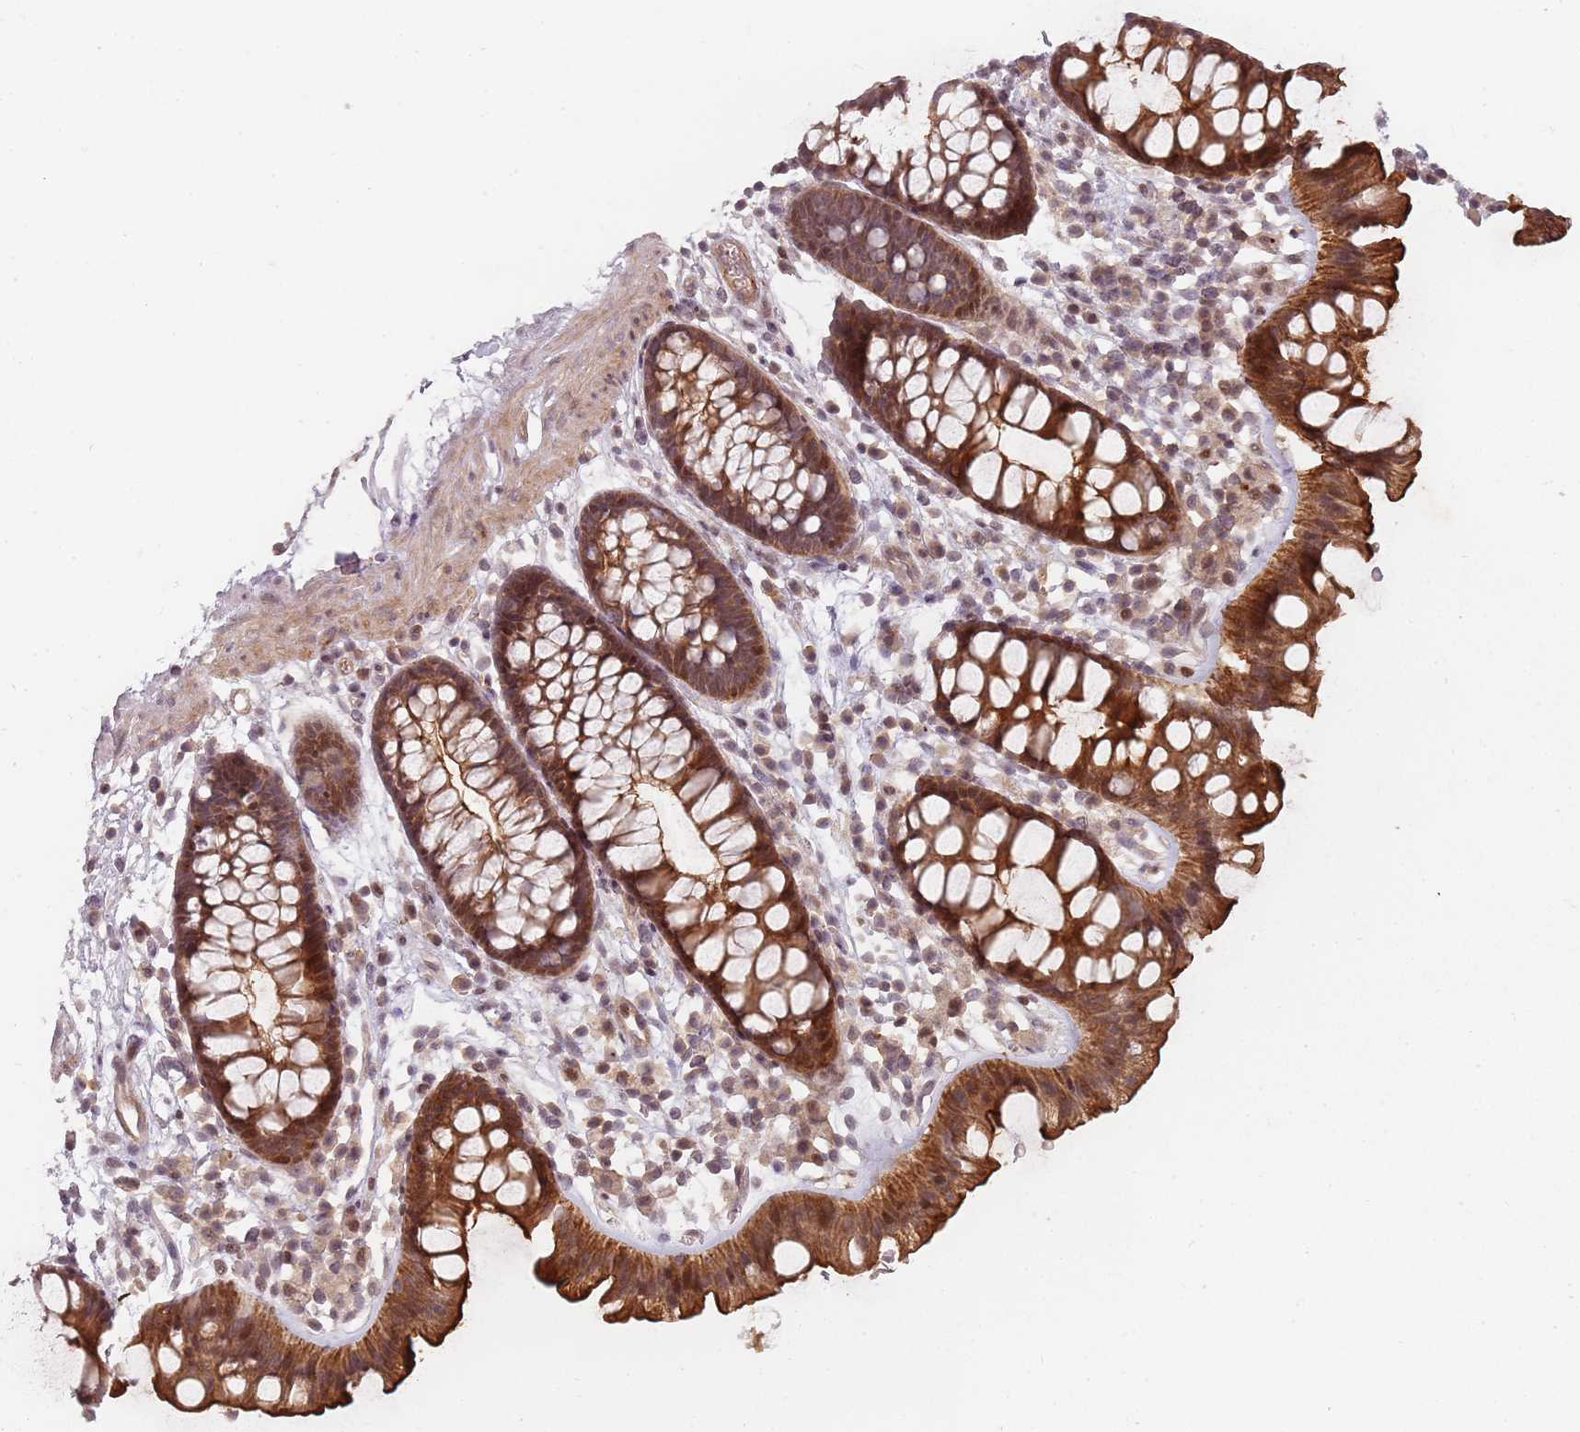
{"staining": {"intensity": "moderate", "quantity": ">75%", "location": "cytoplasmic/membranous"}, "tissue": "colon", "cell_type": "Endothelial cells", "image_type": "normal", "snomed": [{"axis": "morphology", "description": "Normal tissue, NOS"}, {"axis": "topography", "description": "Colon"}], "caption": "The immunohistochemical stain labels moderate cytoplasmic/membranous expression in endothelial cells of unremarkable colon. (DAB (3,3'-diaminobenzidine) = brown stain, brightfield microscopy at high magnification).", "gene": "RPS6KA2", "patient": {"sex": "female", "age": 62}}